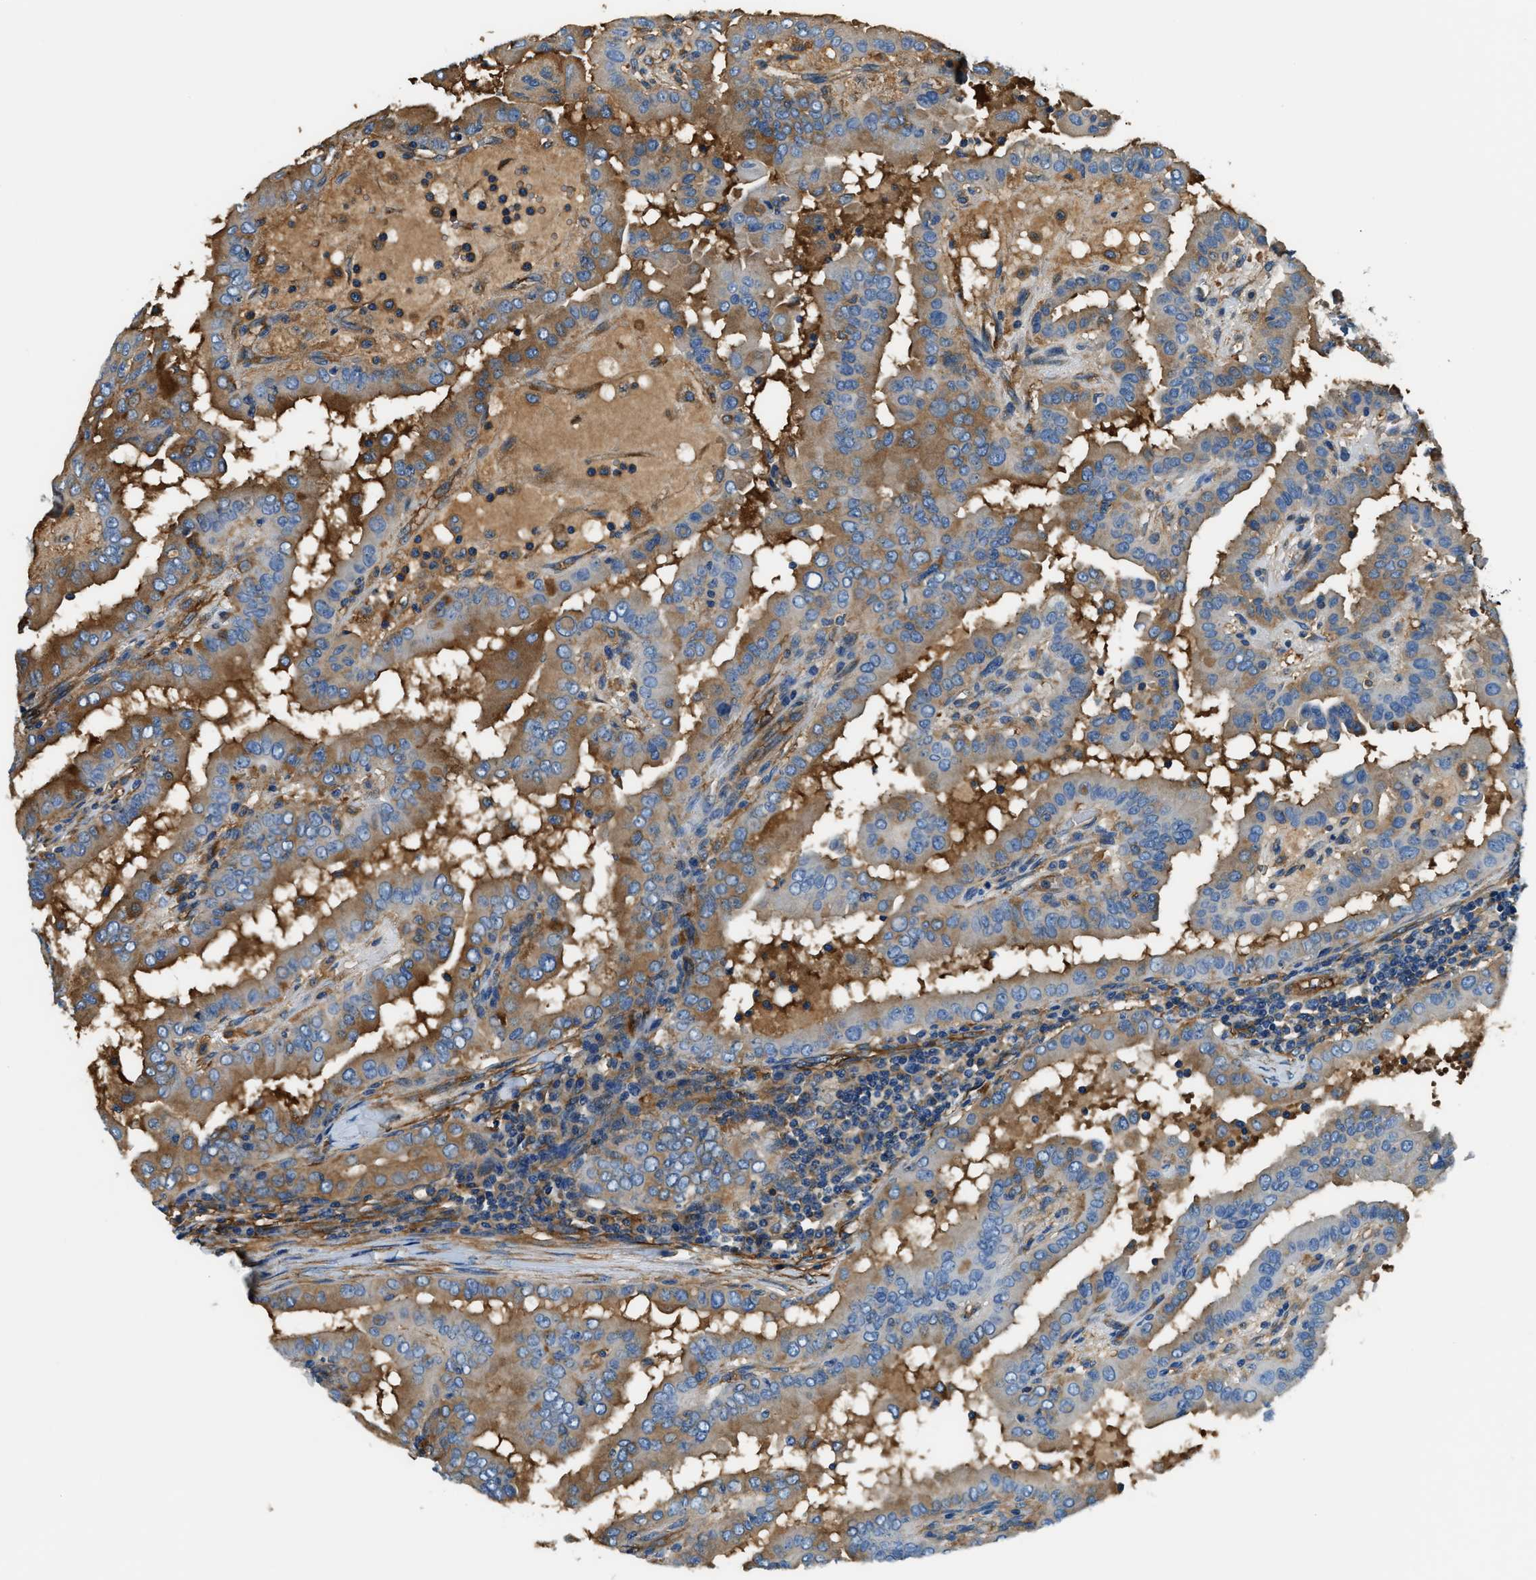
{"staining": {"intensity": "moderate", "quantity": ">75%", "location": "cytoplasmic/membranous"}, "tissue": "thyroid cancer", "cell_type": "Tumor cells", "image_type": "cancer", "snomed": [{"axis": "morphology", "description": "Papillary adenocarcinoma, NOS"}, {"axis": "topography", "description": "Thyroid gland"}], "caption": "Moderate cytoplasmic/membranous positivity for a protein is present in approximately >75% of tumor cells of papillary adenocarcinoma (thyroid) using IHC.", "gene": "EEA1", "patient": {"sex": "male", "age": 33}}